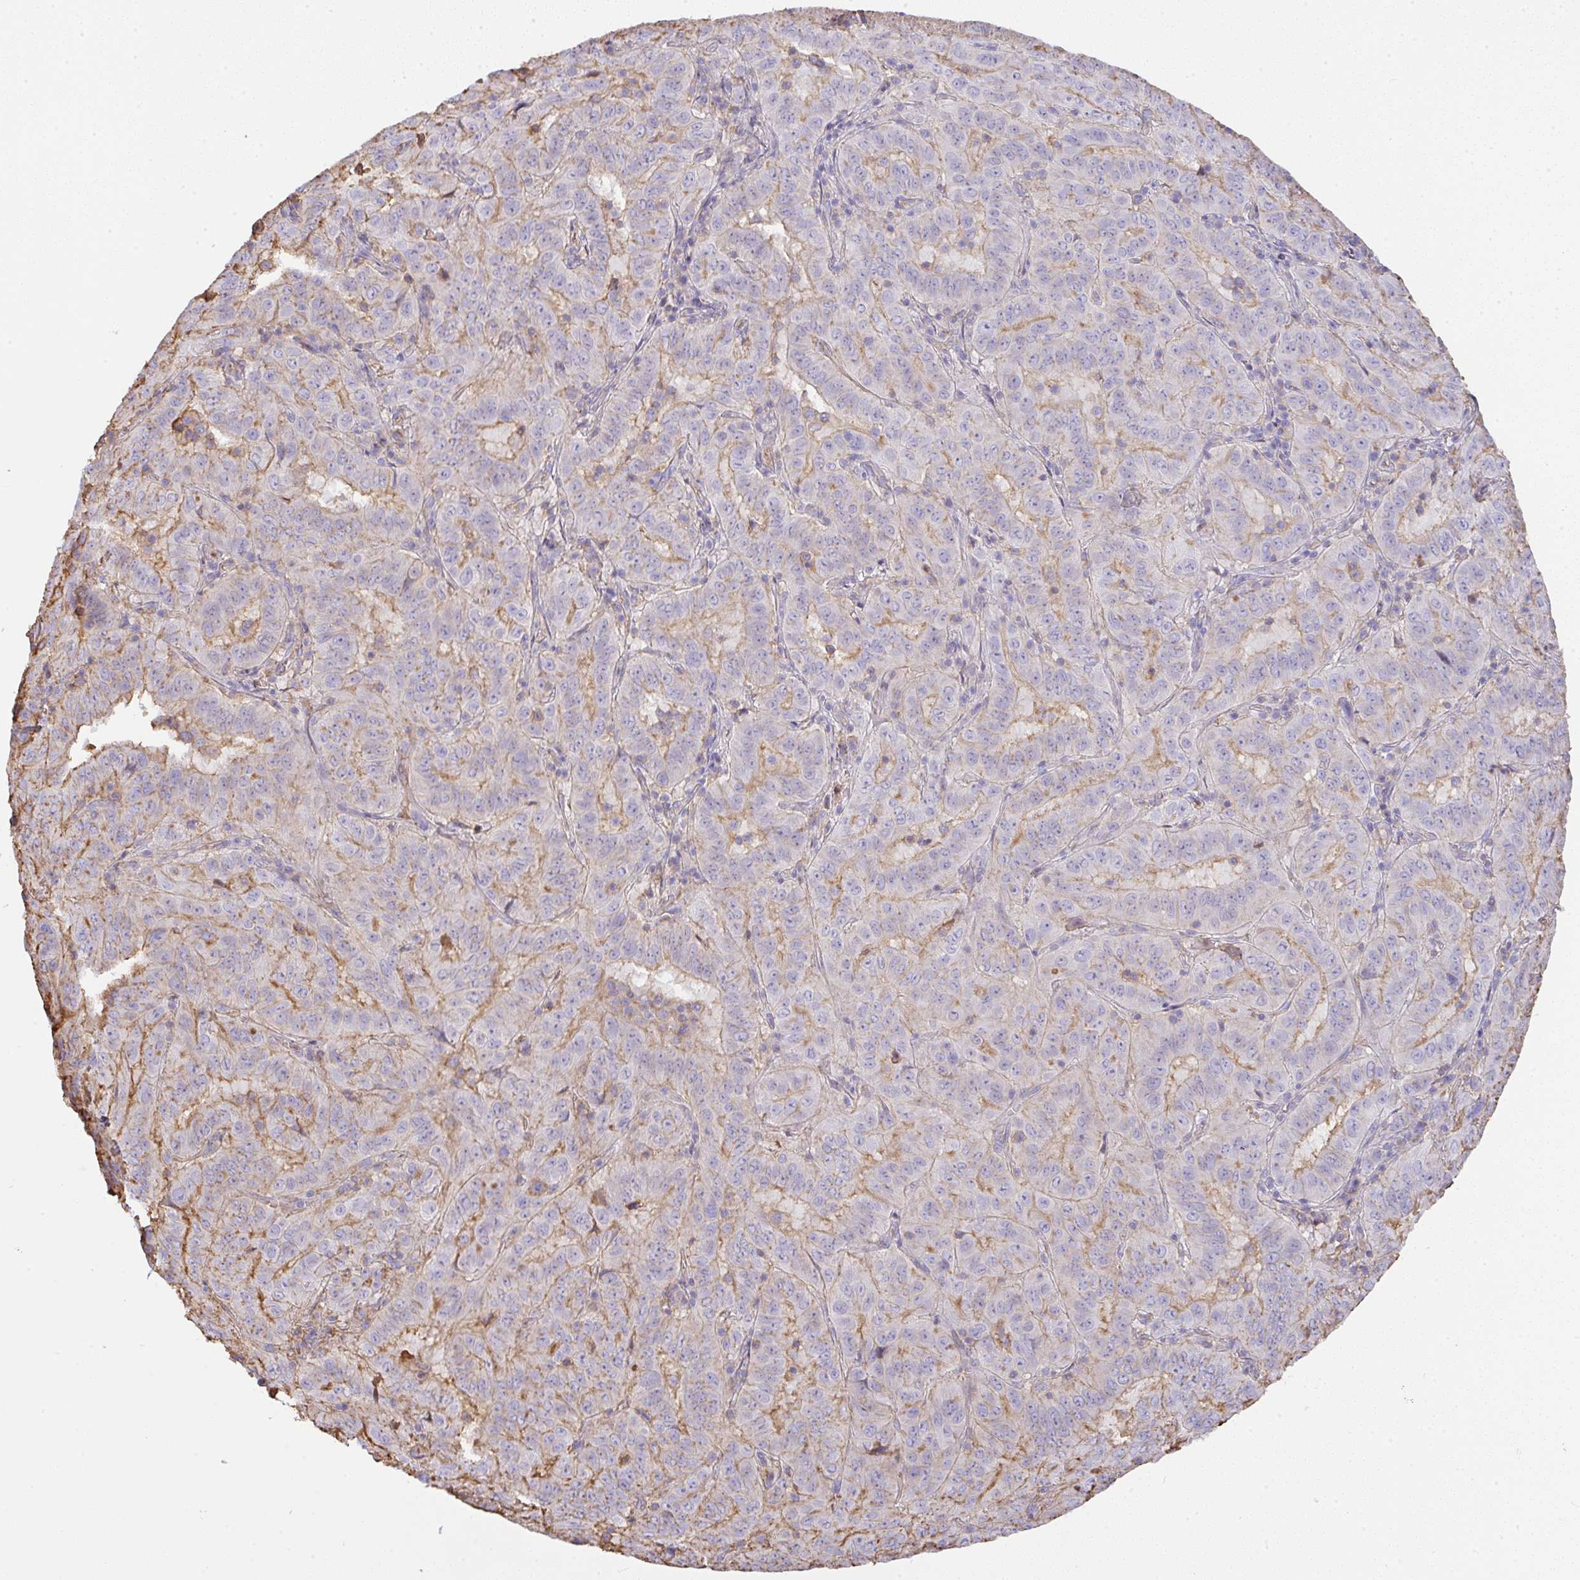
{"staining": {"intensity": "weak", "quantity": "25%-75%", "location": "cytoplasmic/membranous"}, "tissue": "pancreatic cancer", "cell_type": "Tumor cells", "image_type": "cancer", "snomed": [{"axis": "morphology", "description": "Adenocarcinoma, NOS"}, {"axis": "topography", "description": "Pancreas"}], "caption": "Adenocarcinoma (pancreatic) was stained to show a protein in brown. There is low levels of weak cytoplasmic/membranous staining in approximately 25%-75% of tumor cells.", "gene": "SMYD5", "patient": {"sex": "male", "age": 63}}